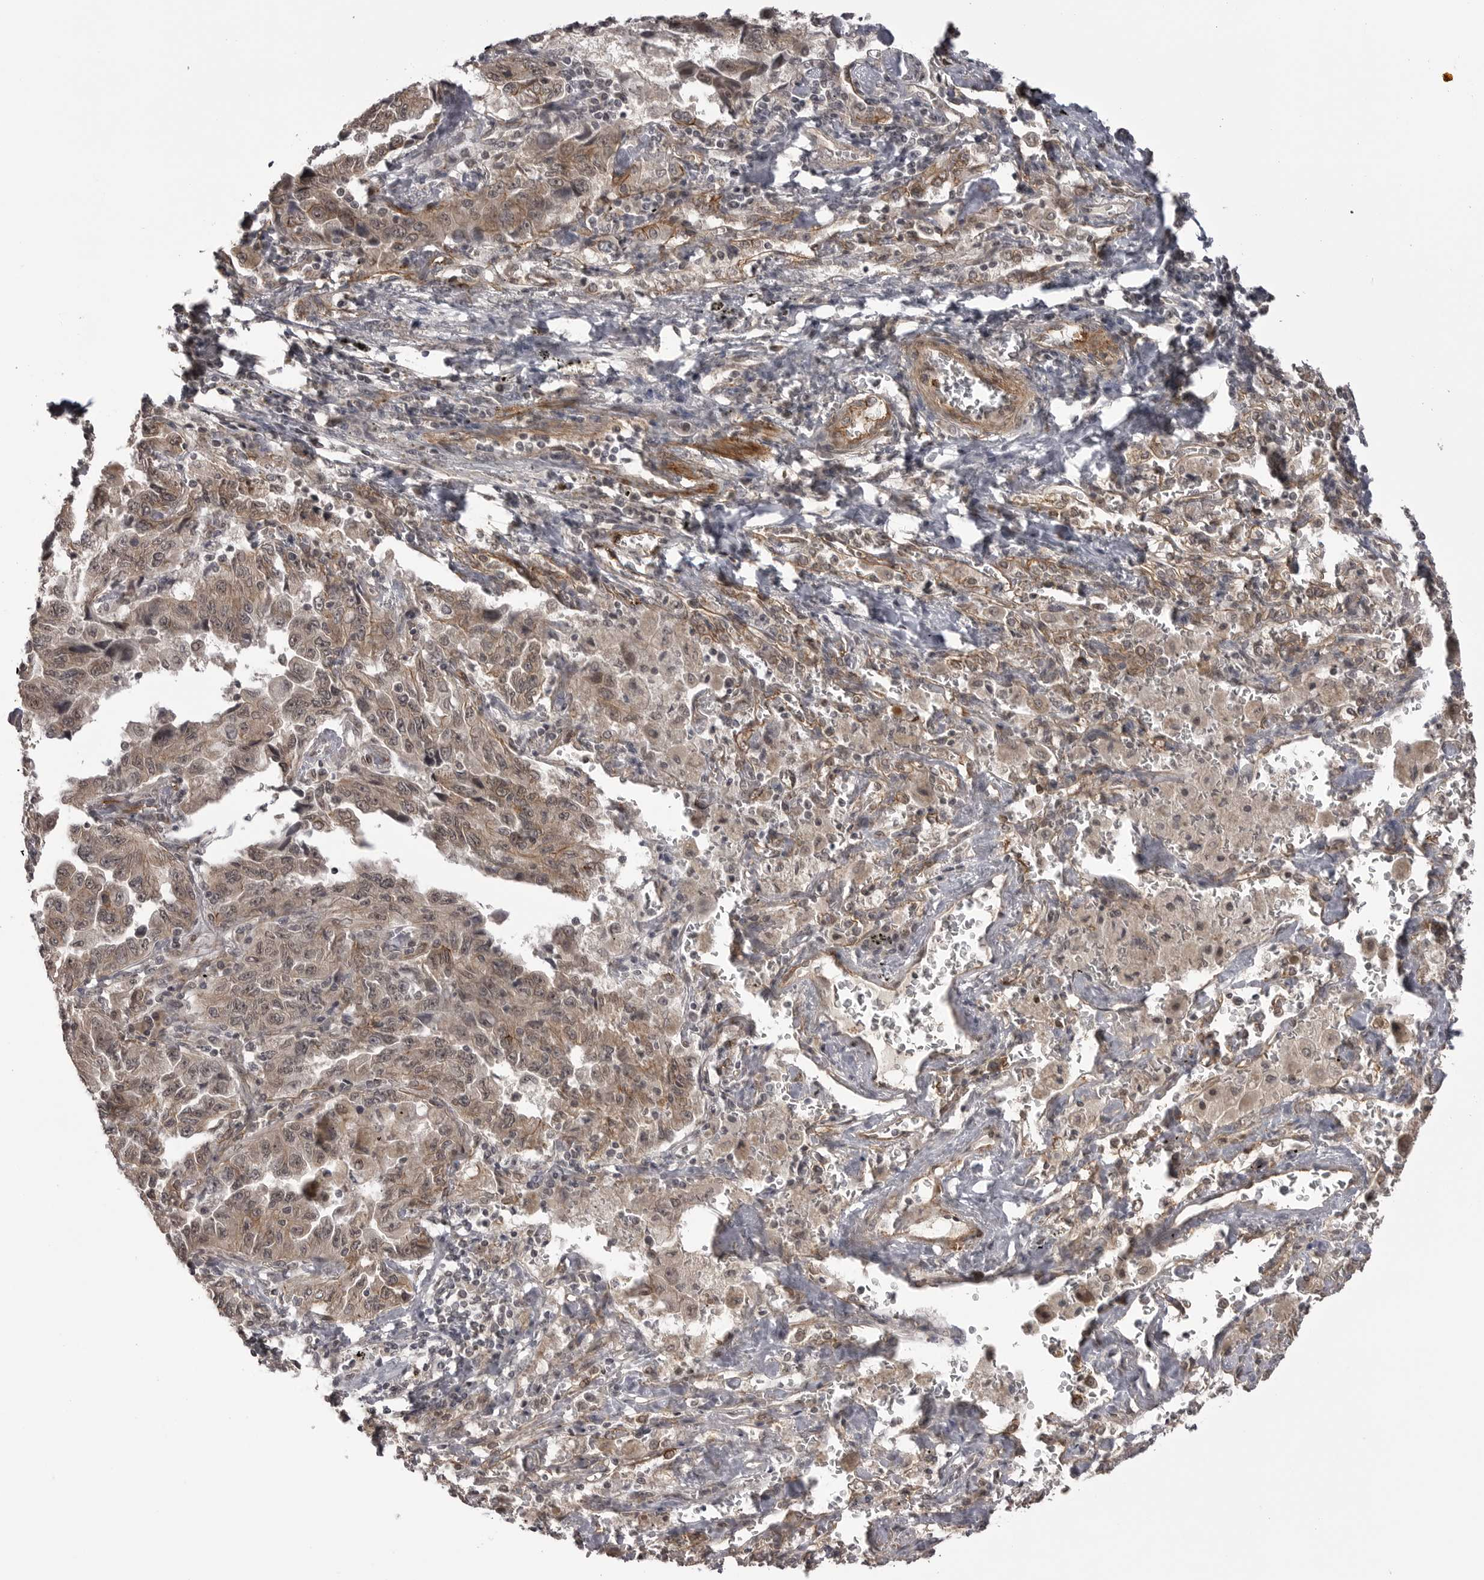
{"staining": {"intensity": "moderate", "quantity": "<25%", "location": "cytoplasmic/membranous"}, "tissue": "lung cancer", "cell_type": "Tumor cells", "image_type": "cancer", "snomed": [{"axis": "morphology", "description": "Adenocarcinoma, NOS"}, {"axis": "topography", "description": "Lung"}], "caption": "A high-resolution photomicrograph shows immunohistochemistry (IHC) staining of lung adenocarcinoma, which shows moderate cytoplasmic/membranous staining in approximately <25% of tumor cells. (DAB (3,3'-diaminobenzidine) IHC with brightfield microscopy, high magnification).", "gene": "SORBS1", "patient": {"sex": "female", "age": 51}}